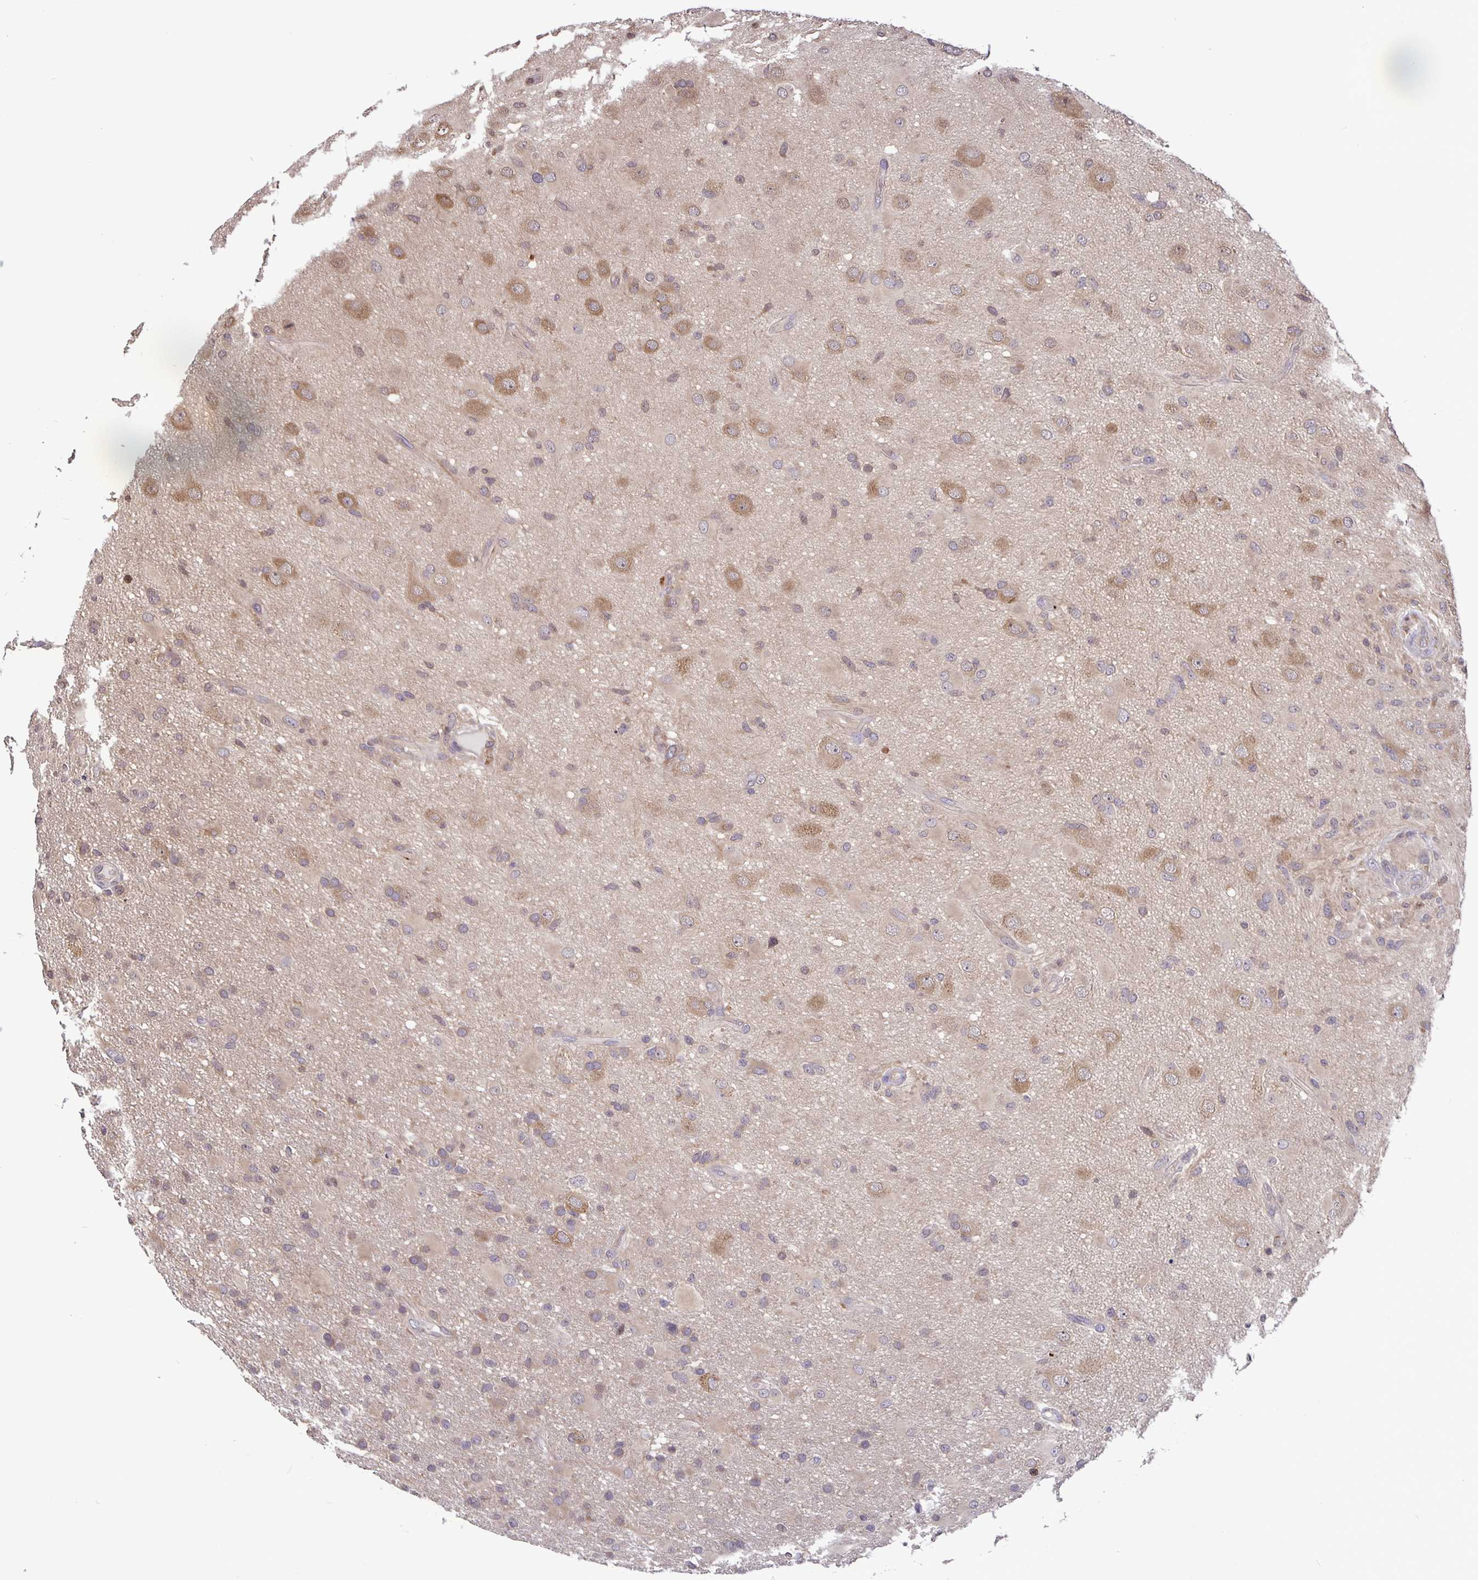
{"staining": {"intensity": "moderate", "quantity": "25%-75%", "location": "cytoplasmic/membranous"}, "tissue": "glioma", "cell_type": "Tumor cells", "image_type": "cancer", "snomed": [{"axis": "morphology", "description": "Glioma, malignant, High grade"}, {"axis": "topography", "description": "Brain"}], "caption": "A high-resolution histopathology image shows immunohistochemistry staining of glioma, which demonstrates moderate cytoplasmic/membranous staining in approximately 25%-75% of tumor cells. Using DAB (3,3'-diaminobenzidine) (brown) and hematoxylin (blue) stains, captured at high magnification using brightfield microscopy.", "gene": "FEM1C", "patient": {"sex": "male", "age": 53}}